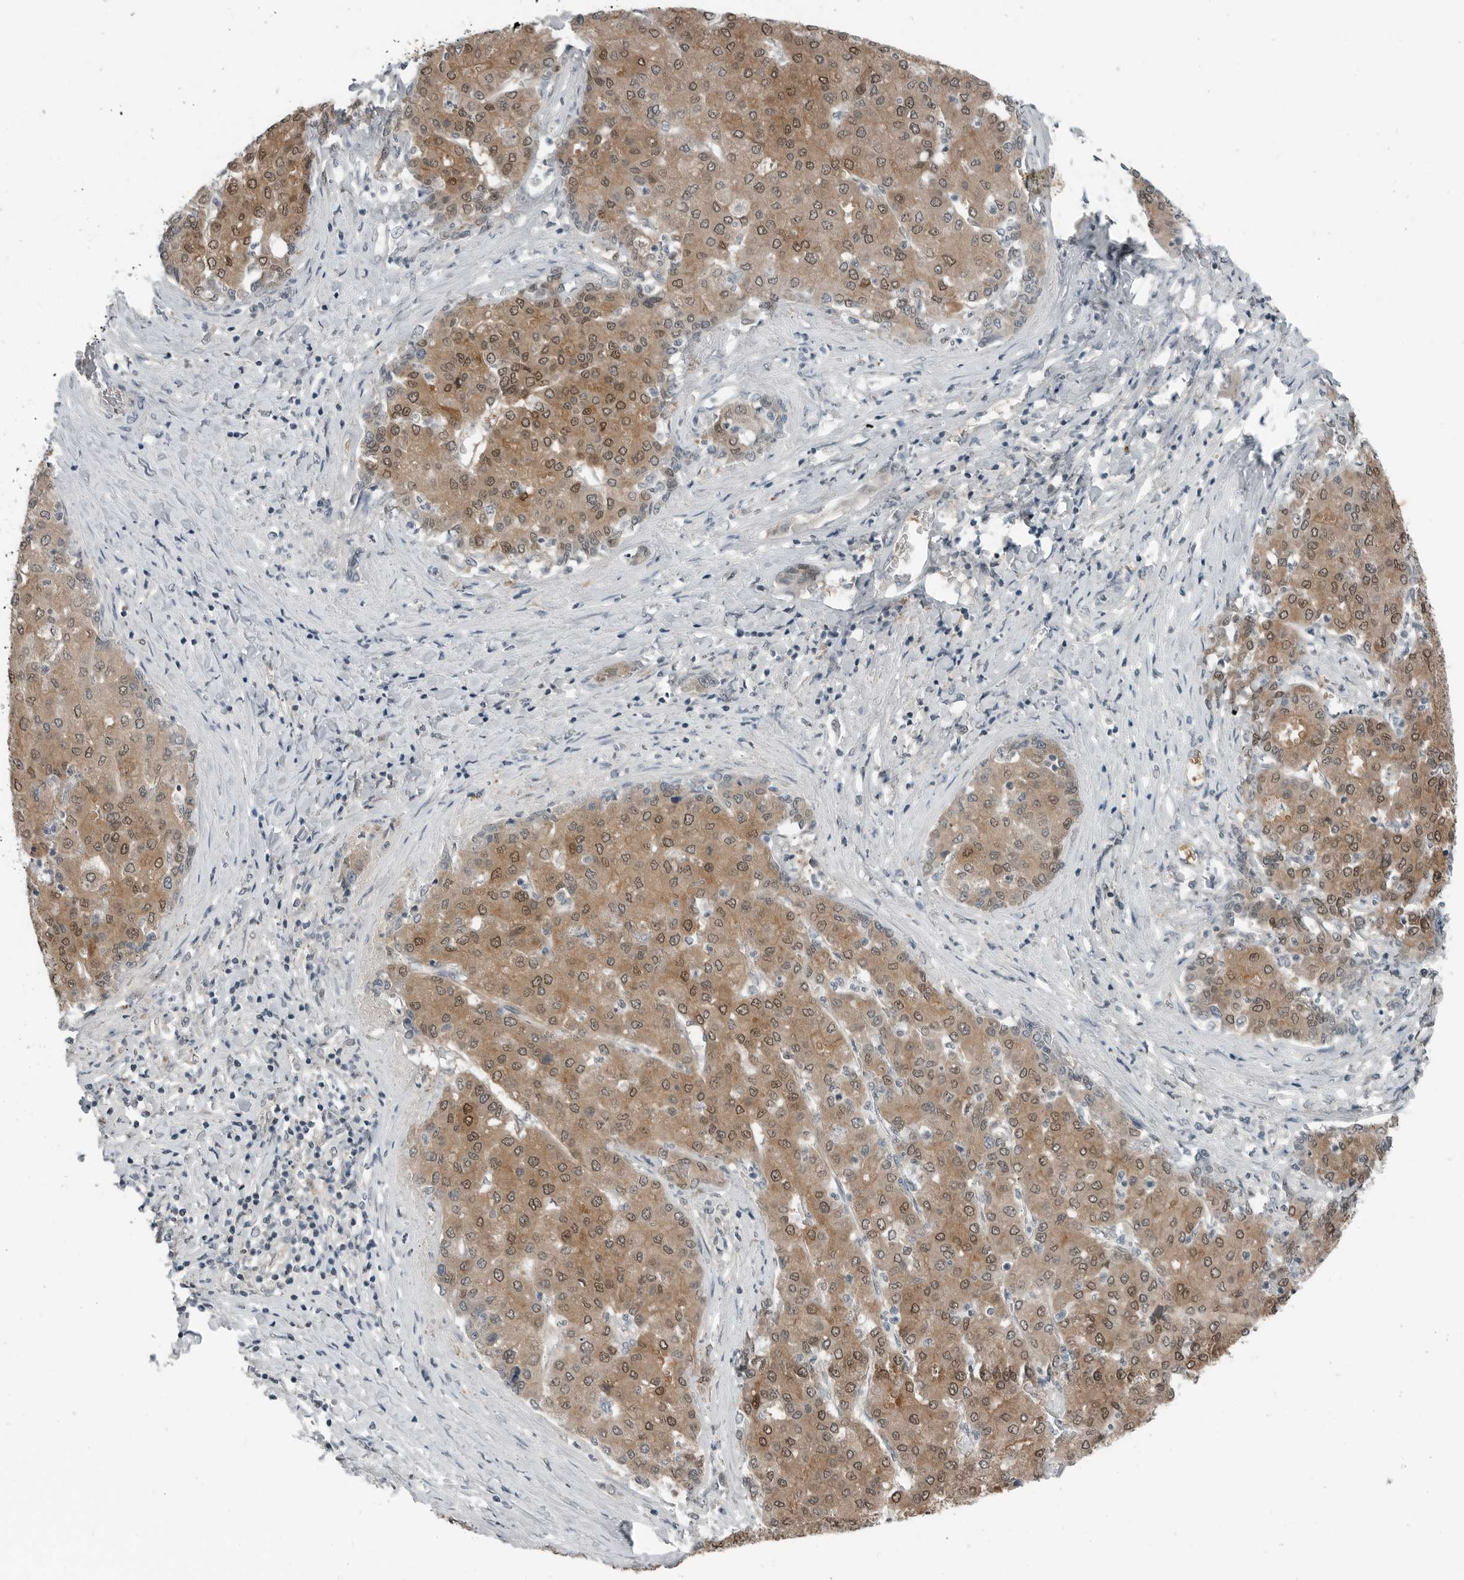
{"staining": {"intensity": "moderate", "quantity": ">75%", "location": "cytoplasmic/membranous,nuclear"}, "tissue": "liver cancer", "cell_type": "Tumor cells", "image_type": "cancer", "snomed": [{"axis": "morphology", "description": "Carcinoma, Hepatocellular, NOS"}, {"axis": "topography", "description": "Liver"}], "caption": "Protein expression analysis of human hepatocellular carcinoma (liver) reveals moderate cytoplasmic/membranous and nuclear positivity in about >75% of tumor cells.", "gene": "KYAT1", "patient": {"sex": "male", "age": 65}}